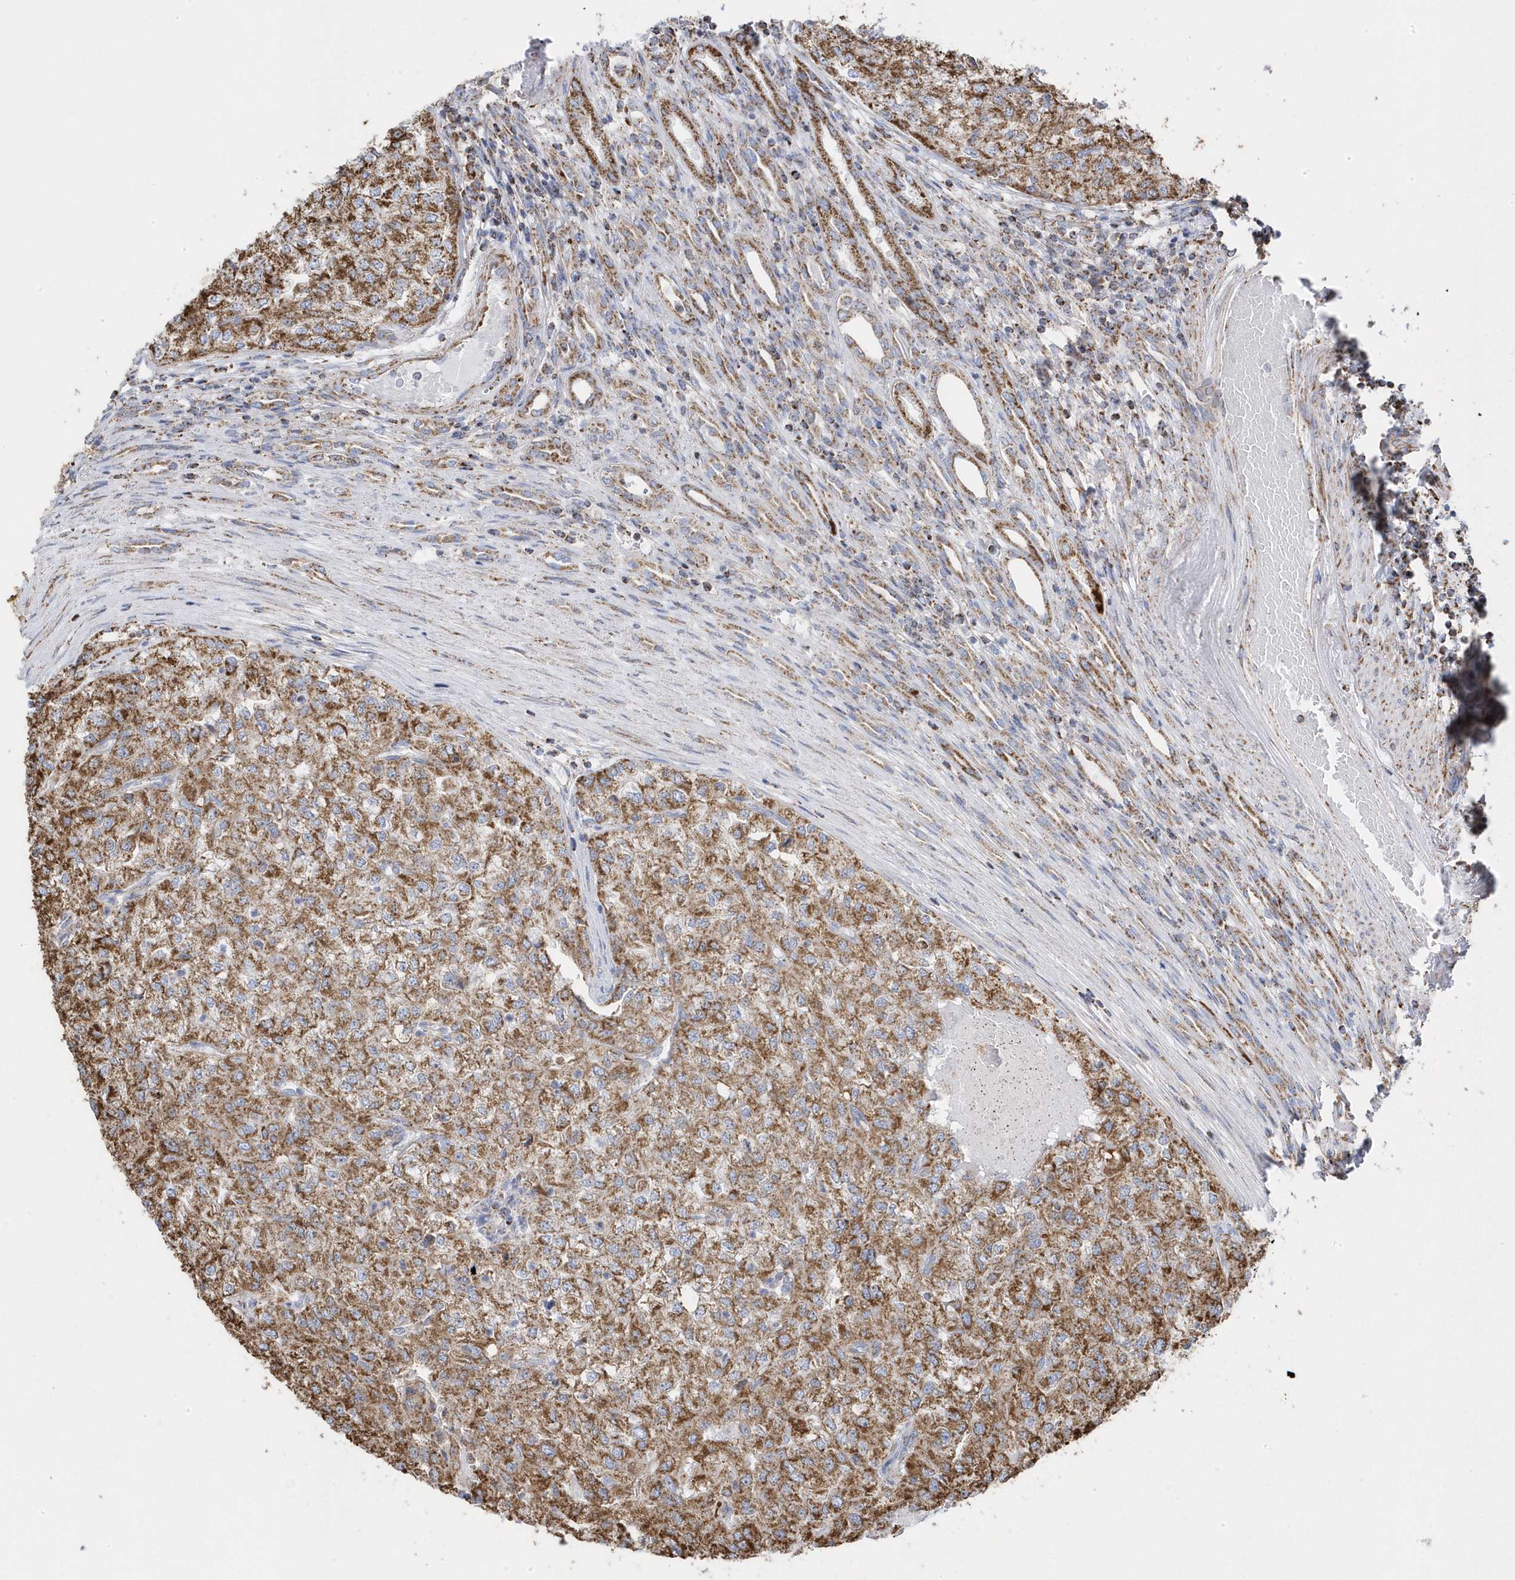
{"staining": {"intensity": "moderate", "quantity": ">75%", "location": "cytoplasmic/membranous"}, "tissue": "renal cancer", "cell_type": "Tumor cells", "image_type": "cancer", "snomed": [{"axis": "morphology", "description": "Adenocarcinoma, NOS"}, {"axis": "topography", "description": "Kidney"}], "caption": "Adenocarcinoma (renal) stained with a protein marker demonstrates moderate staining in tumor cells.", "gene": "GTPBP8", "patient": {"sex": "female", "age": 54}}